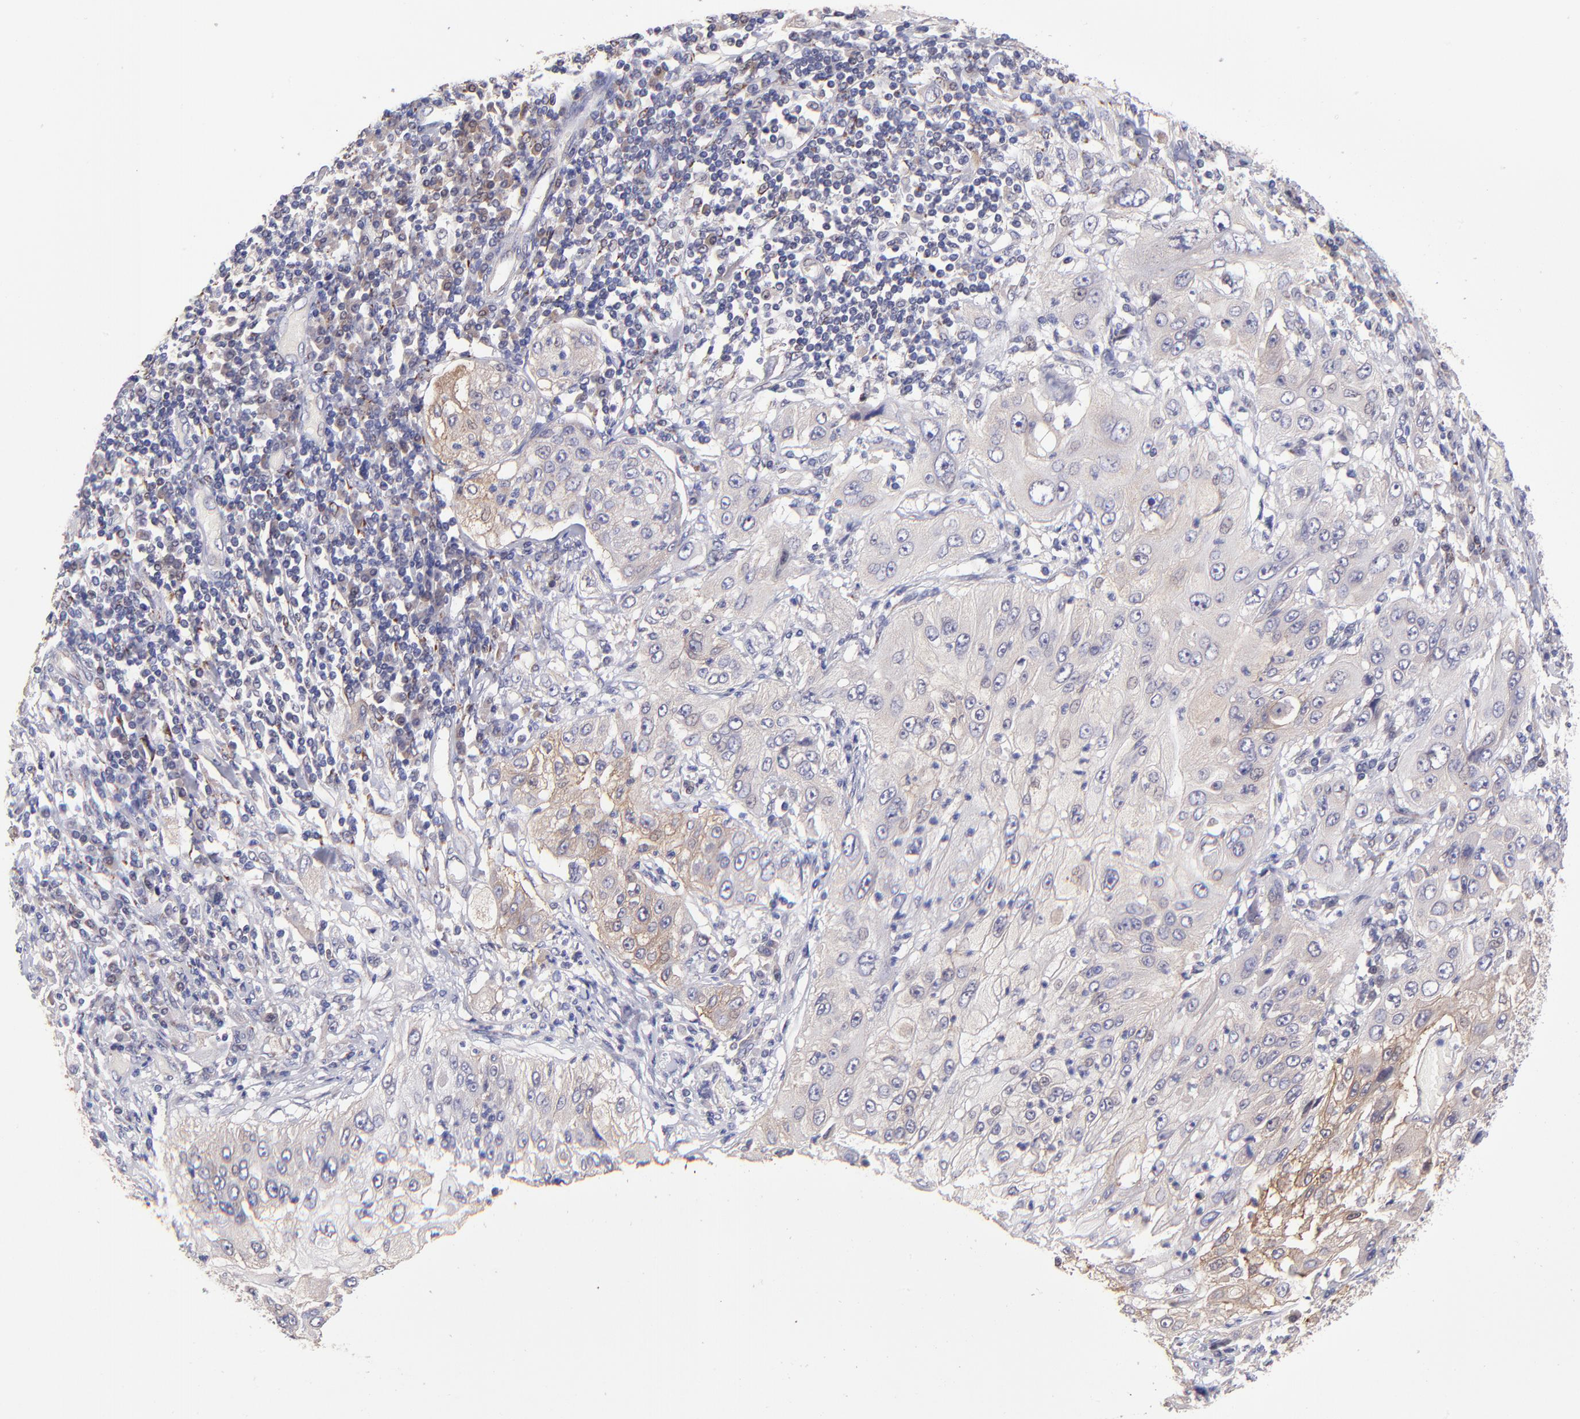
{"staining": {"intensity": "moderate", "quantity": "<25%", "location": "cytoplasmic/membranous"}, "tissue": "lung cancer", "cell_type": "Tumor cells", "image_type": "cancer", "snomed": [{"axis": "morphology", "description": "Inflammation, NOS"}, {"axis": "morphology", "description": "Squamous cell carcinoma, NOS"}, {"axis": "topography", "description": "Lymph node"}, {"axis": "topography", "description": "Soft tissue"}, {"axis": "topography", "description": "Lung"}], "caption": "Human lung cancer (squamous cell carcinoma) stained for a protein (brown) exhibits moderate cytoplasmic/membranous positive positivity in about <25% of tumor cells.", "gene": "NSF", "patient": {"sex": "male", "age": 66}}